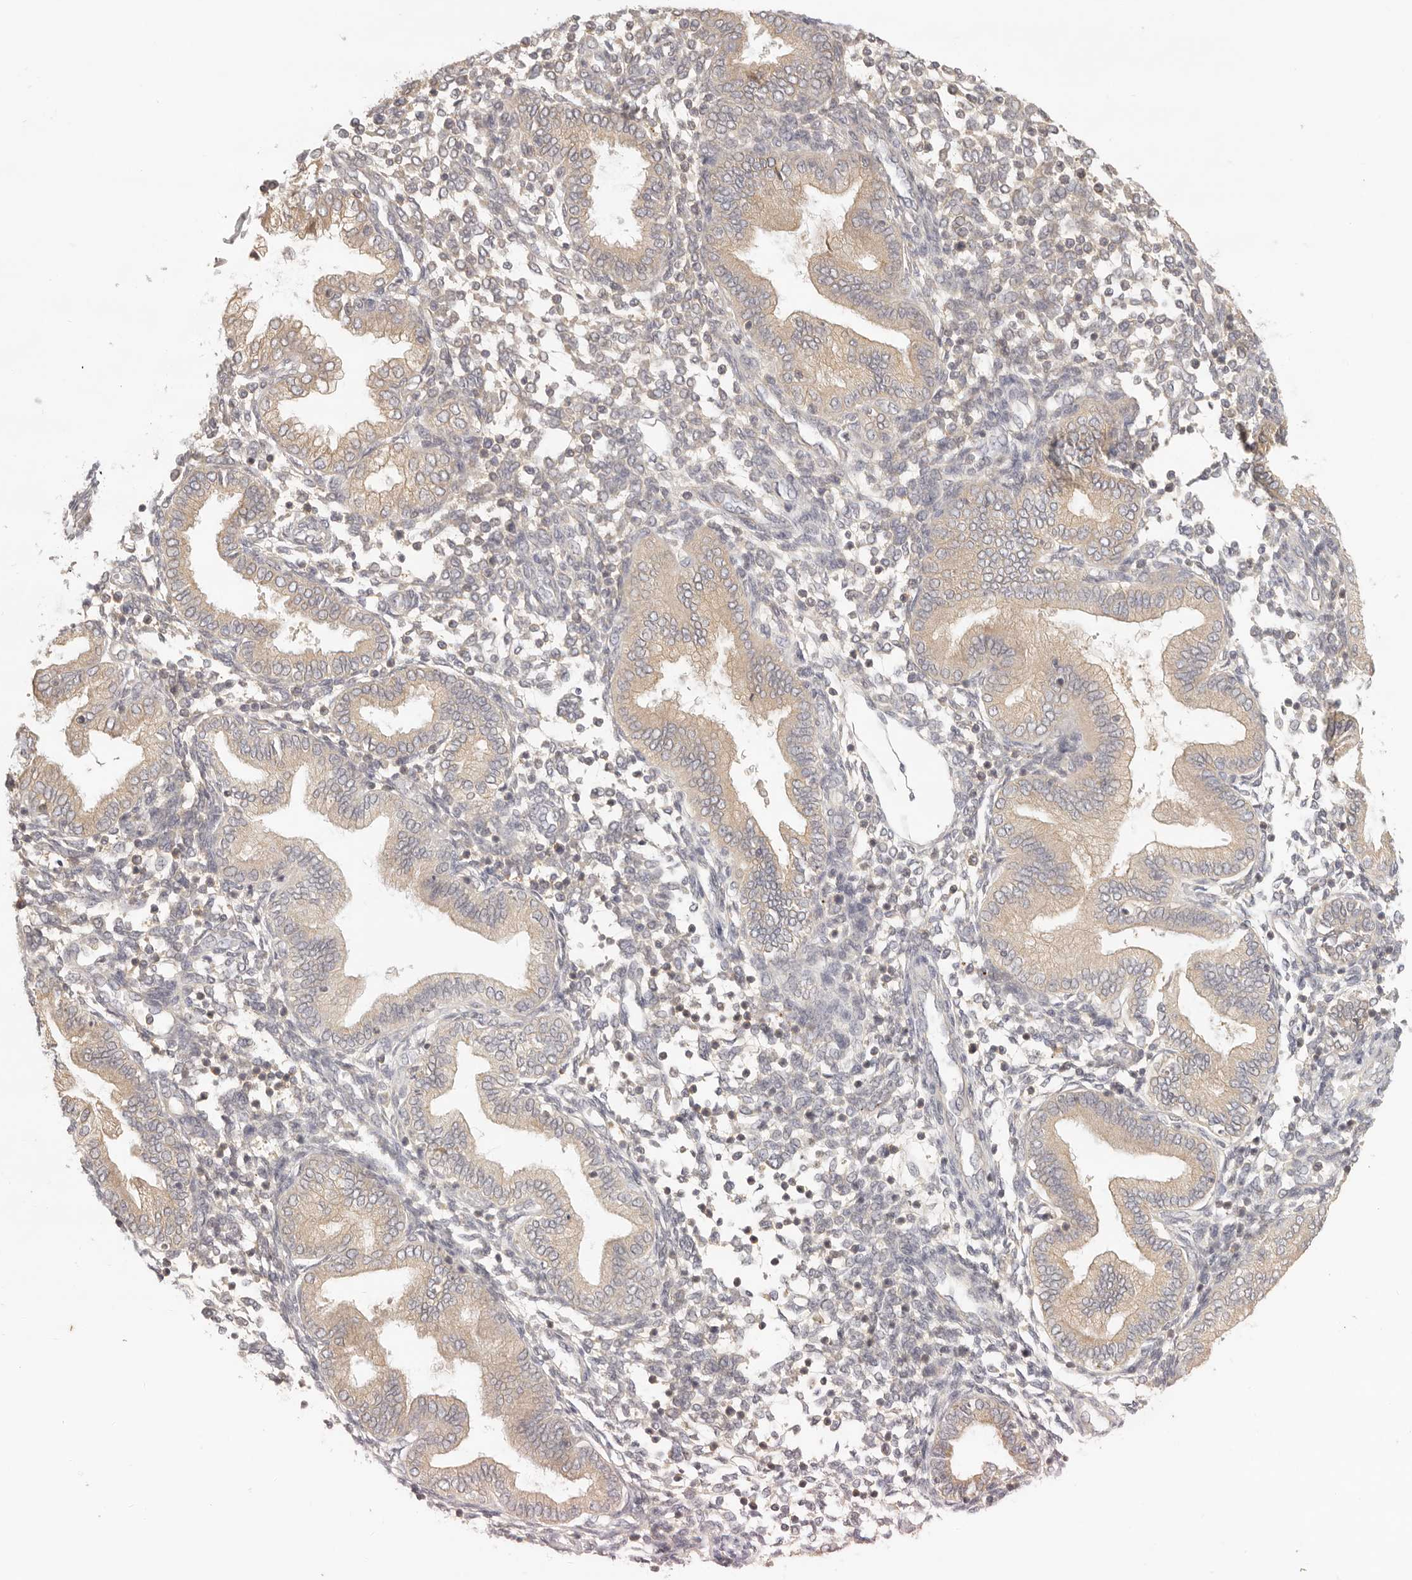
{"staining": {"intensity": "negative", "quantity": "none", "location": "none"}, "tissue": "endometrium", "cell_type": "Cells in endometrial stroma", "image_type": "normal", "snomed": [{"axis": "morphology", "description": "Normal tissue, NOS"}, {"axis": "topography", "description": "Endometrium"}], "caption": "Endometrium stained for a protein using immunohistochemistry (IHC) displays no expression cells in endometrial stroma.", "gene": "AHDC1", "patient": {"sex": "female", "age": 53}}